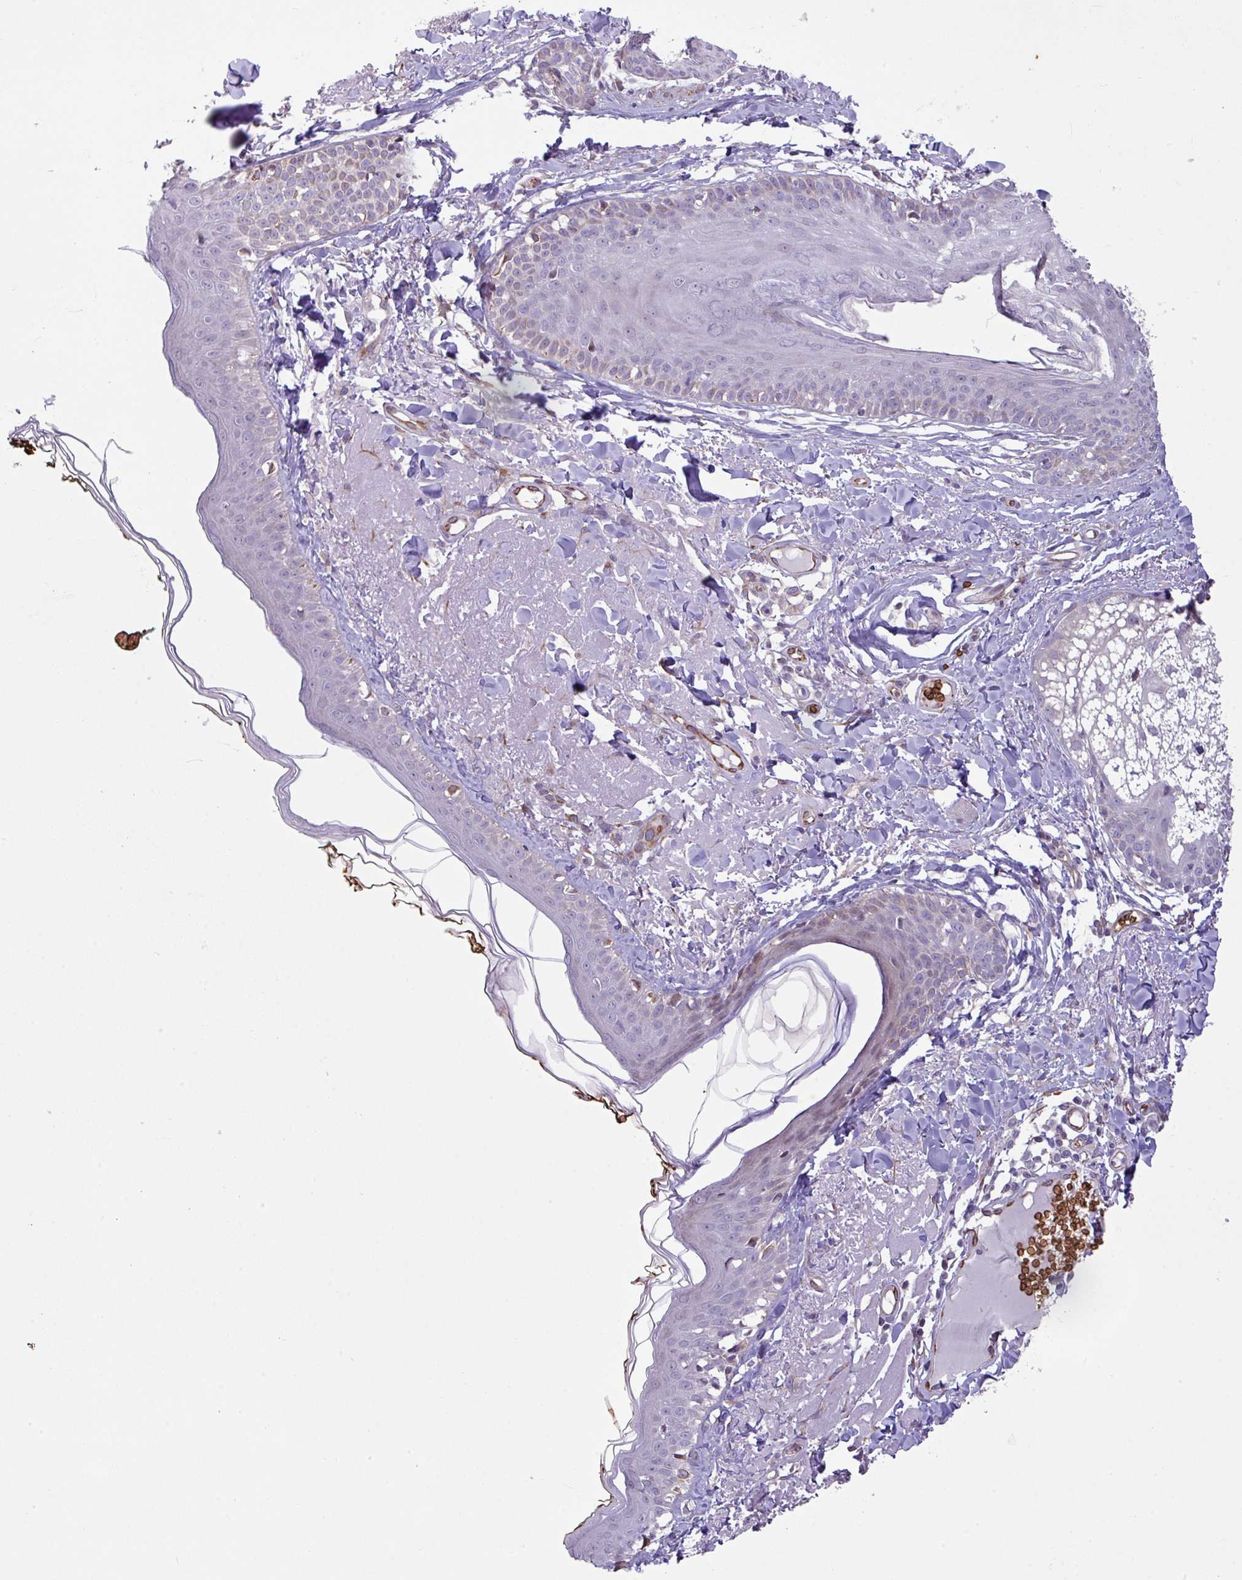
{"staining": {"intensity": "moderate", "quantity": ">75%", "location": "cytoplasmic/membranous"}, "tissue": "skin", "cell_type": "Fibroblasts", "image_type": "normal", "snomed": [{"axis": "morphology", "description": "Normal tissue, NOS"}, {"axis": "morphology", "description": "Malignant melanoma, NOS"}, {"axis": "topography", "description": "Skin"}], "caption": "Immunohistochemistry (IHC) micrograph of unremarkable skin: skin stained using IHC demonstrates medium levels of moderate protein expression localized specifically in the cytoplasmic/membranous of fibroblasts, appearing as a cytoplasmic/membranous brown color.", "gene": "RAD21L1", "patient": {"sex": "male", "age": 80}}